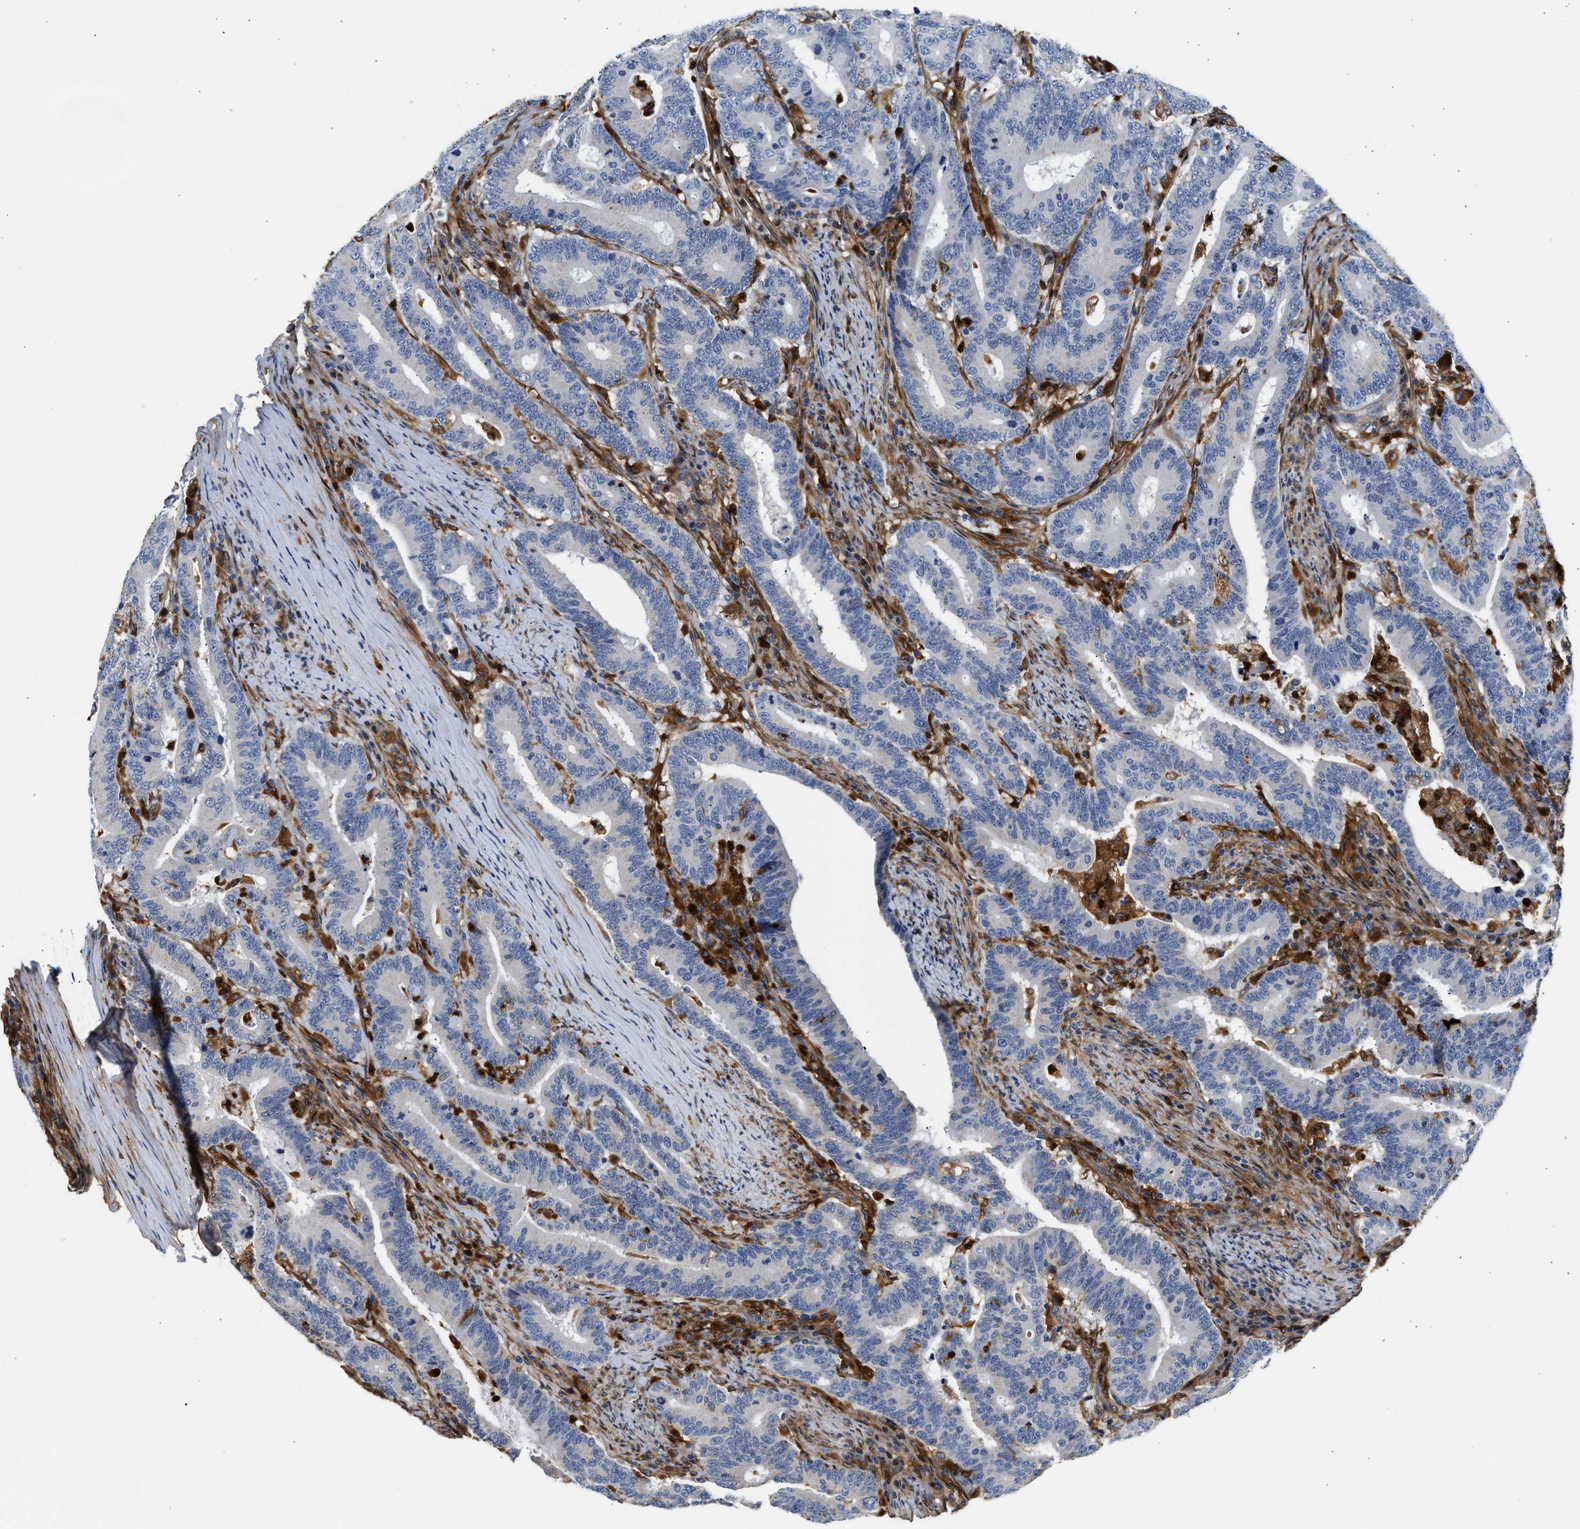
{"staining": {"intensity": "negative", "quantity": "none", "location": "none"}, "tissue": "colorectal cancer", "cell_type": "Tumor cells", "image_type": "cancer", "snomed": [{"axis": "morphology", "description": "Adenocarcinoma, NOS"}, {"axis": "topography", "description": "Colon"}], "caption": "Immunohistochemical staining of human colorectal cancer (adenocarcinoma) shows no significant positivity in tumor cells.", "gene": "RAB31", "patient": {"sex": "female", "age": 66}}